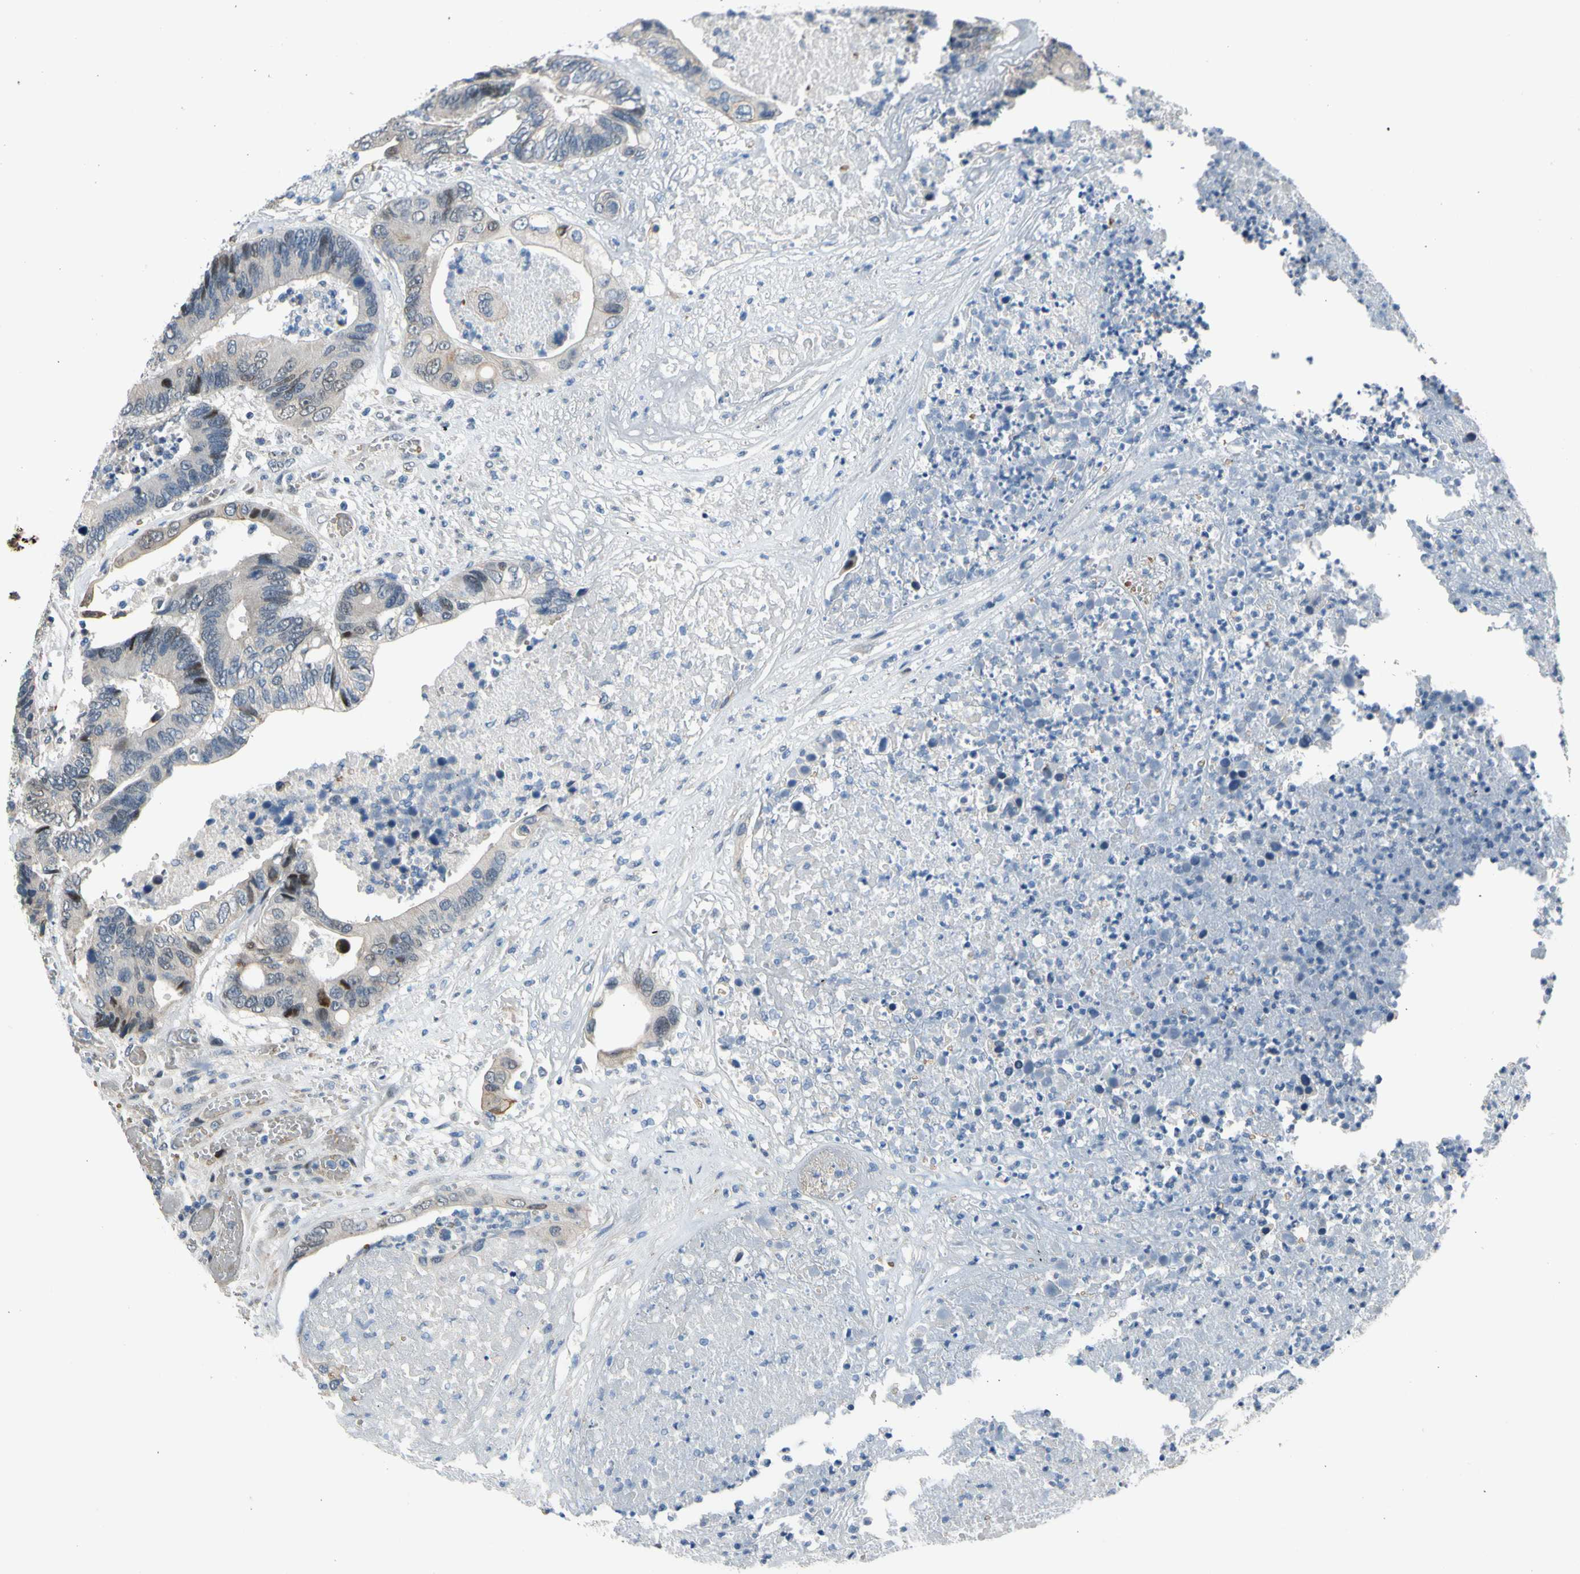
{"staining": {"intensity": "moderate", "quantity": "<25%", "location": "nuclear"}, "tissue": "colorectal cancer", "cell_type": "Tumor cells", "image_type": "cancer", "snomed": [{"axis": "morphology", "description": "Adenocarcinoma, NOS"}, {"axis": "topography", "description": "Rectum"}], "caption": "Immunohistochemical staining of human colorectal cancer (adenocarcinoma) exhibits low levels of moderate nuclear protein staining in approximately <25% of tumor cells.", "gene": "ZNF184", "patient": {"sex": "male", "age": 55}}